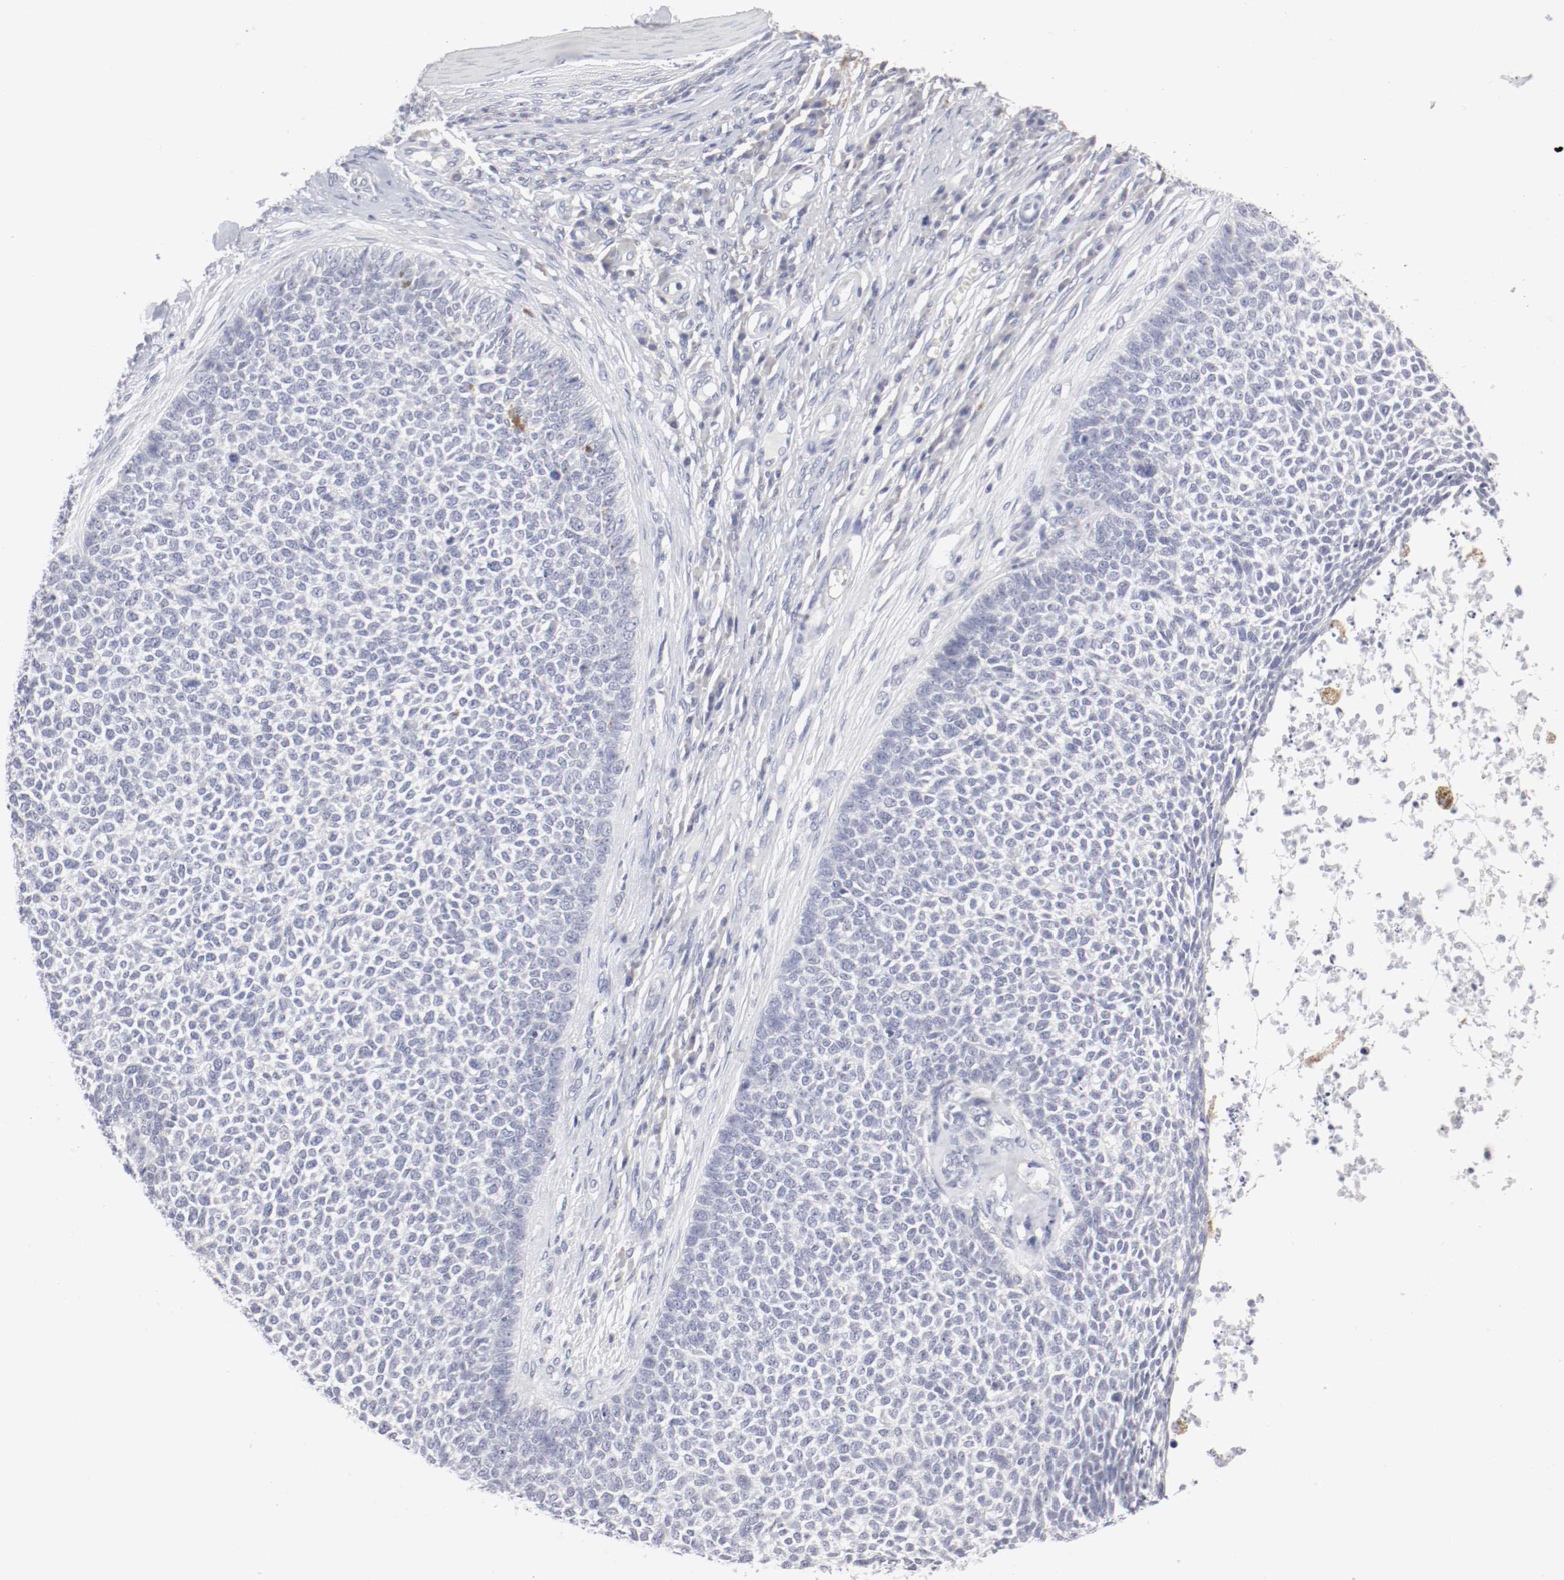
{"staining": {"intensity": "negative", "quantity": "none", "location": "none"}, "tissue": "skin cancer", "cell_type": "Tumor cells", "image_type": "cancer", "snomed": [{"axis": "morphology", "description": "Basal cell carcinoma"}, {"axis": "topography", "description": "Skin"}], "caption": "High magnification brightfield microscopy of skin basal cell carcinoma stained with DAB (brown) and counterstained with hematoxylin (blue): tumor cells show no significant expression.", "gene": "ITGAX", "patient": {"sex": "female", "age": 84}}